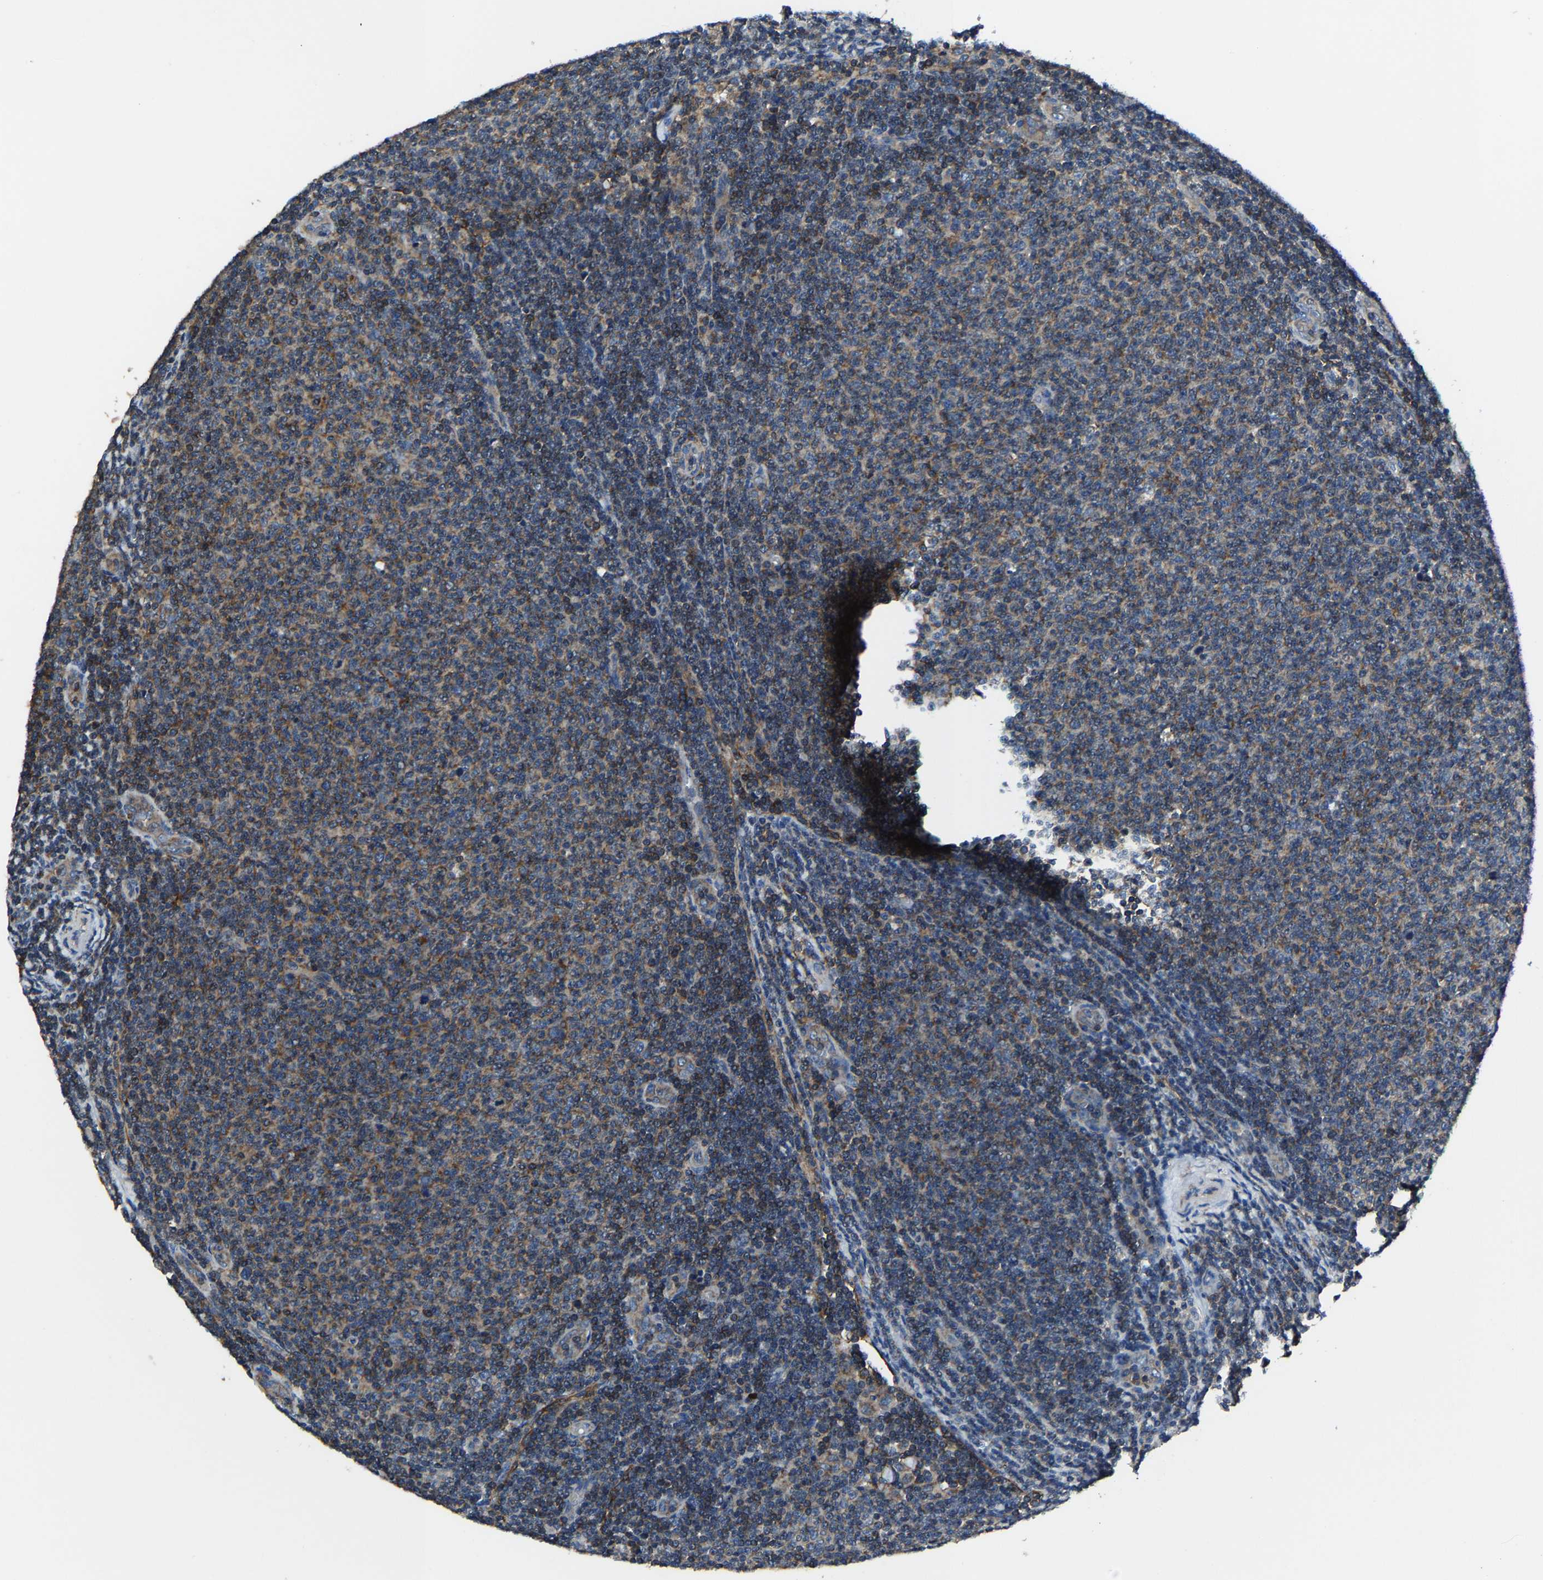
{"staining": {"intensity": "weak", "quantity": "25%-75%", "location": "cytoplasmic/membranous"}, "tissue": "lymphoma", "cell_type": "Tumor cells", "image_type": "cancer", "snomed": [{"axis": "morphology", "description": "Malignant lymphoma, non-Hodgkin's type, Low grade"}, {"axis": "topography", "description": "Lymph node"}], "caption": "There is low levels of weak cytoplasmic/membranous expression in tumor cells of lymphoma, as demonstrated by immunohistochemical staining (brown color).", "gene": "KIAA1958", "patient": {"sex": "male", "age": 66}}